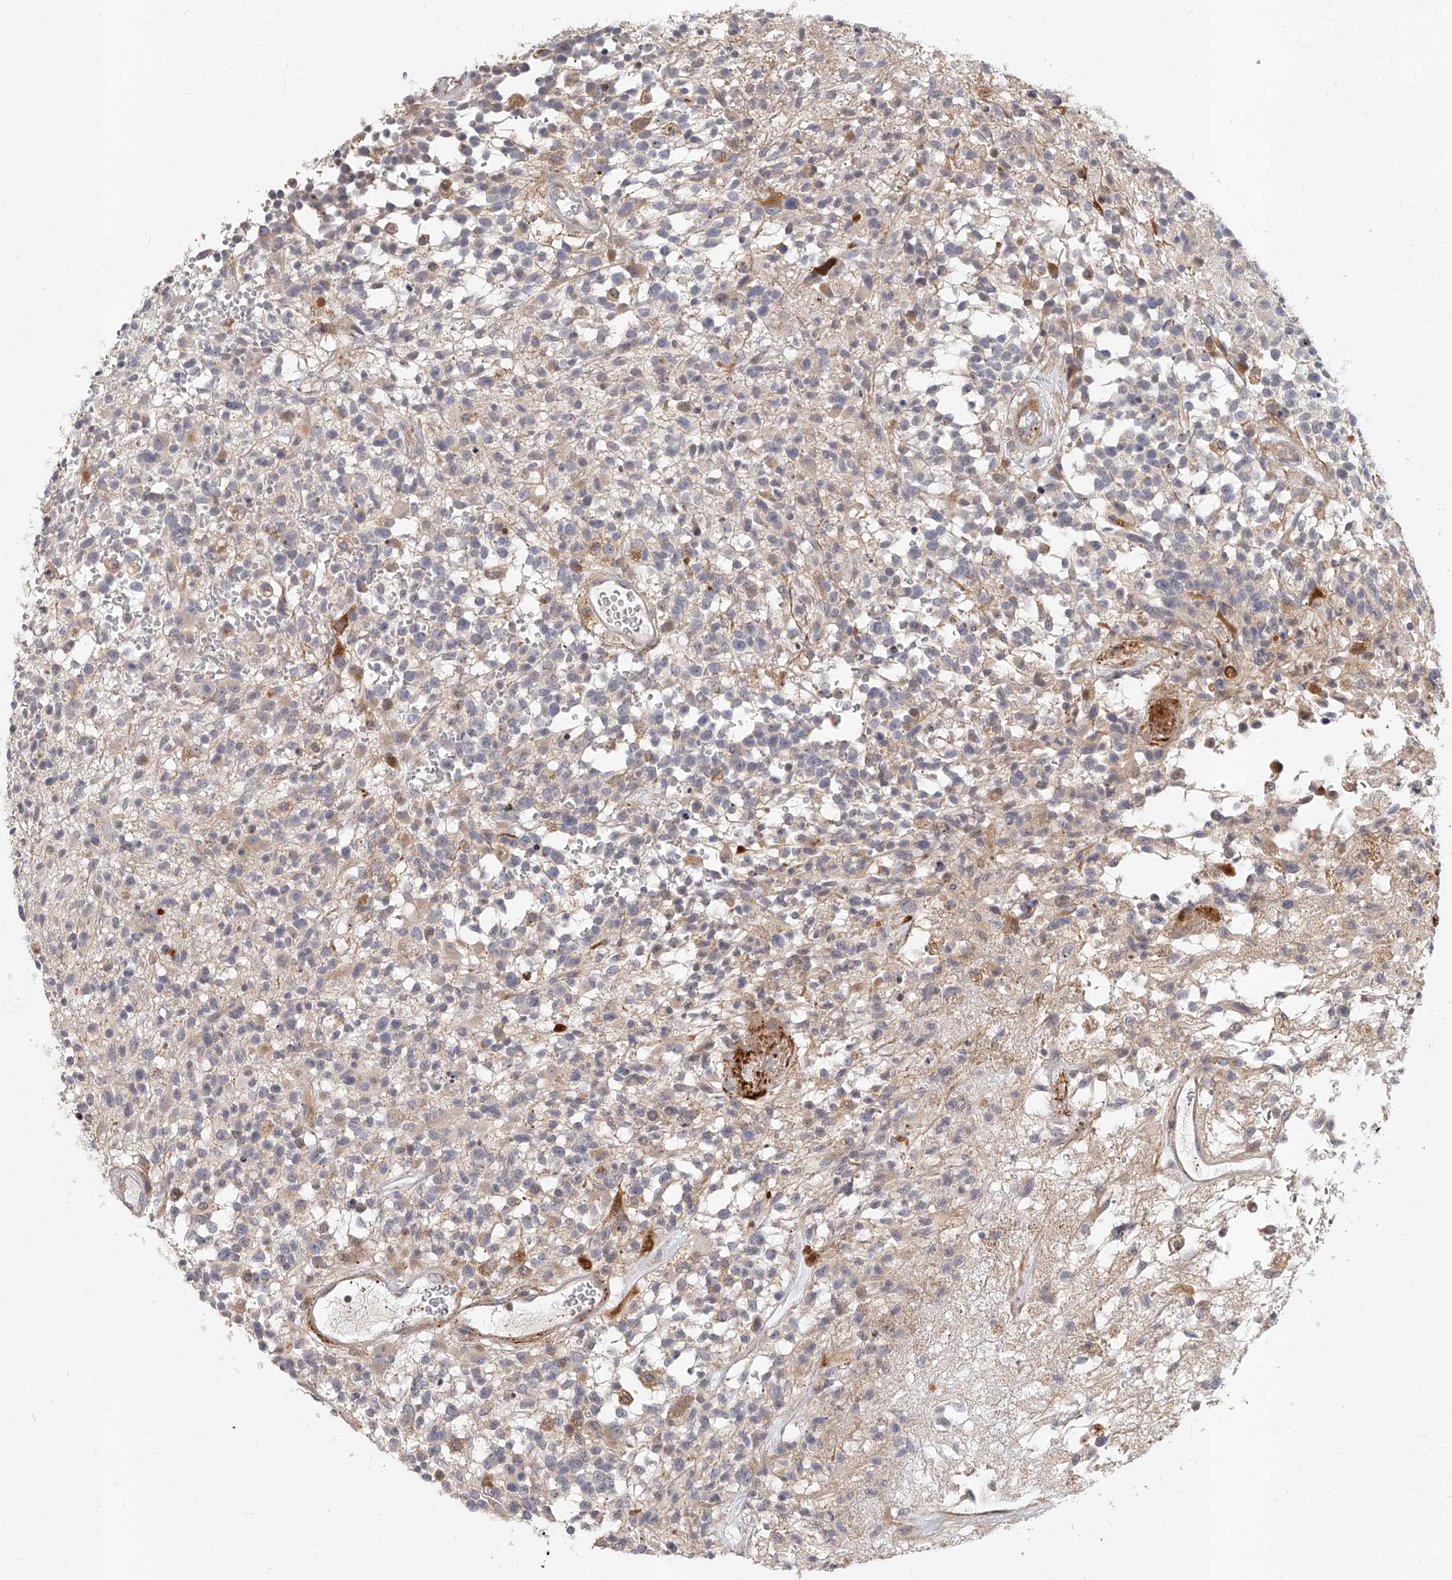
{"staining": {"intensity": "negative", "quantity": "none", "location": "none"}, "tissue": "glioma", "cell_type": "Tumor cells", "image_type": "cancer", "snomed": [{"axis": "morphology", "description": "Glioma, malignant, High grade"}, {"axis": "morphology", "description": "Glioblastoma, NOS"}, {"axis": "topography", "description": "Brain"}], "caption": "Immunohistochemistry image of glioblastoma stained for a protein (brown), which shows no positivity in tumor cells. (Immunohistochemistry (ihc), brightfield microscopy, high magnification).", "gene": "SLC37A1", "patient": {"sex": "male", "age": 60}}